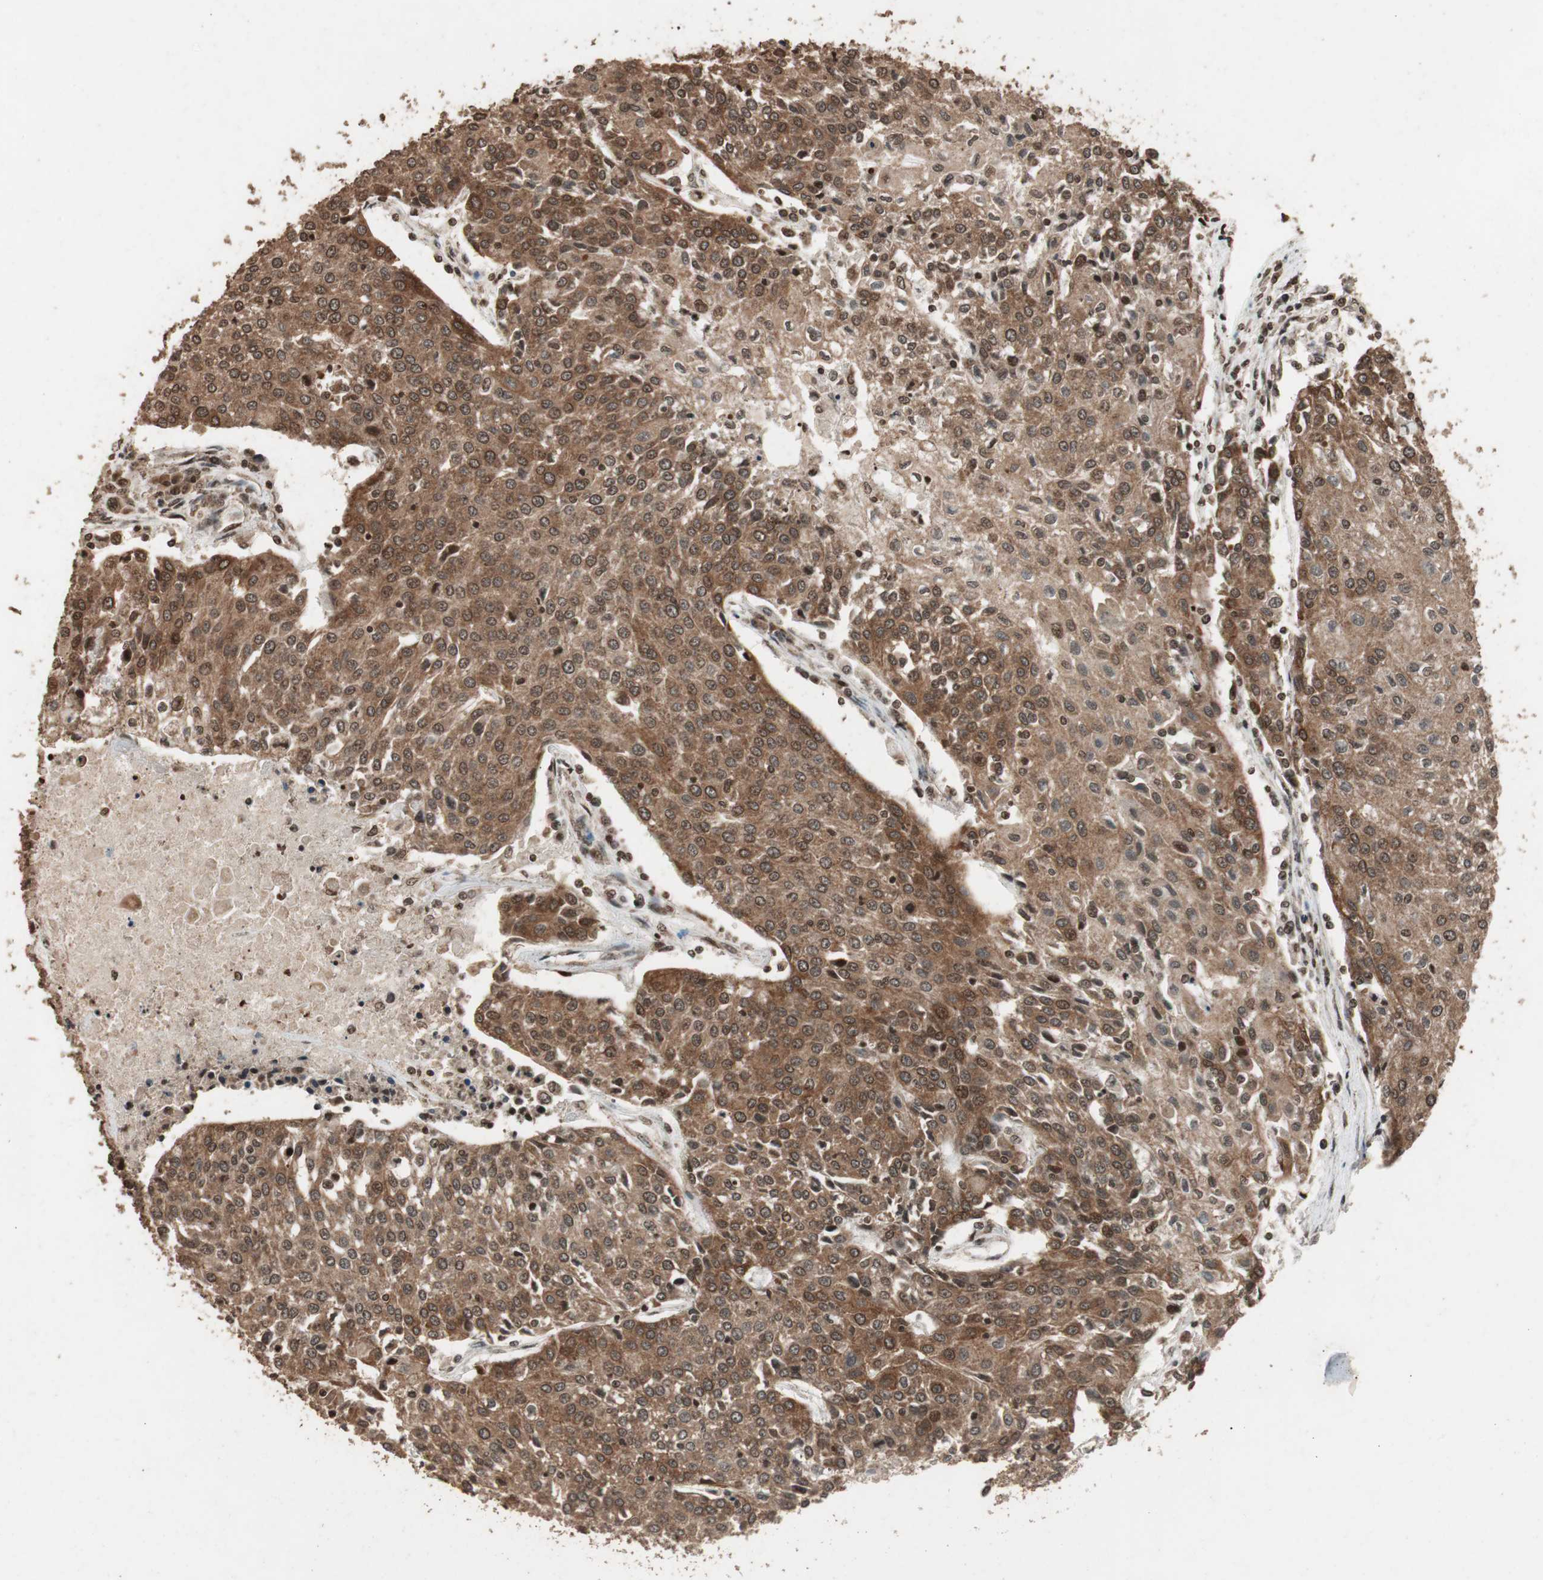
{"staining": {"intensity": "strong", "quantity": ">75%", "location": "cytoplasmic/membranous"}, "tissue": "urothelial cancer", "cell_type": "Tumor cells", "image_type": "cancer", "snomed": [{"axis": "morphology", "description": "Urothelial carcinoma, High grade"}, {"axis": "topography", "description": "Urinary bladder"}], "caption": "Tumor cells display high levels of strong cytoplasmic/membranous expression in approximately >75% of cells in human urothelial cancer. The protein is shown in brown color, while the nuclei are stained blue.", "gene": "ZFC3H1", "patient": {"sex": "female", "age": 85}}